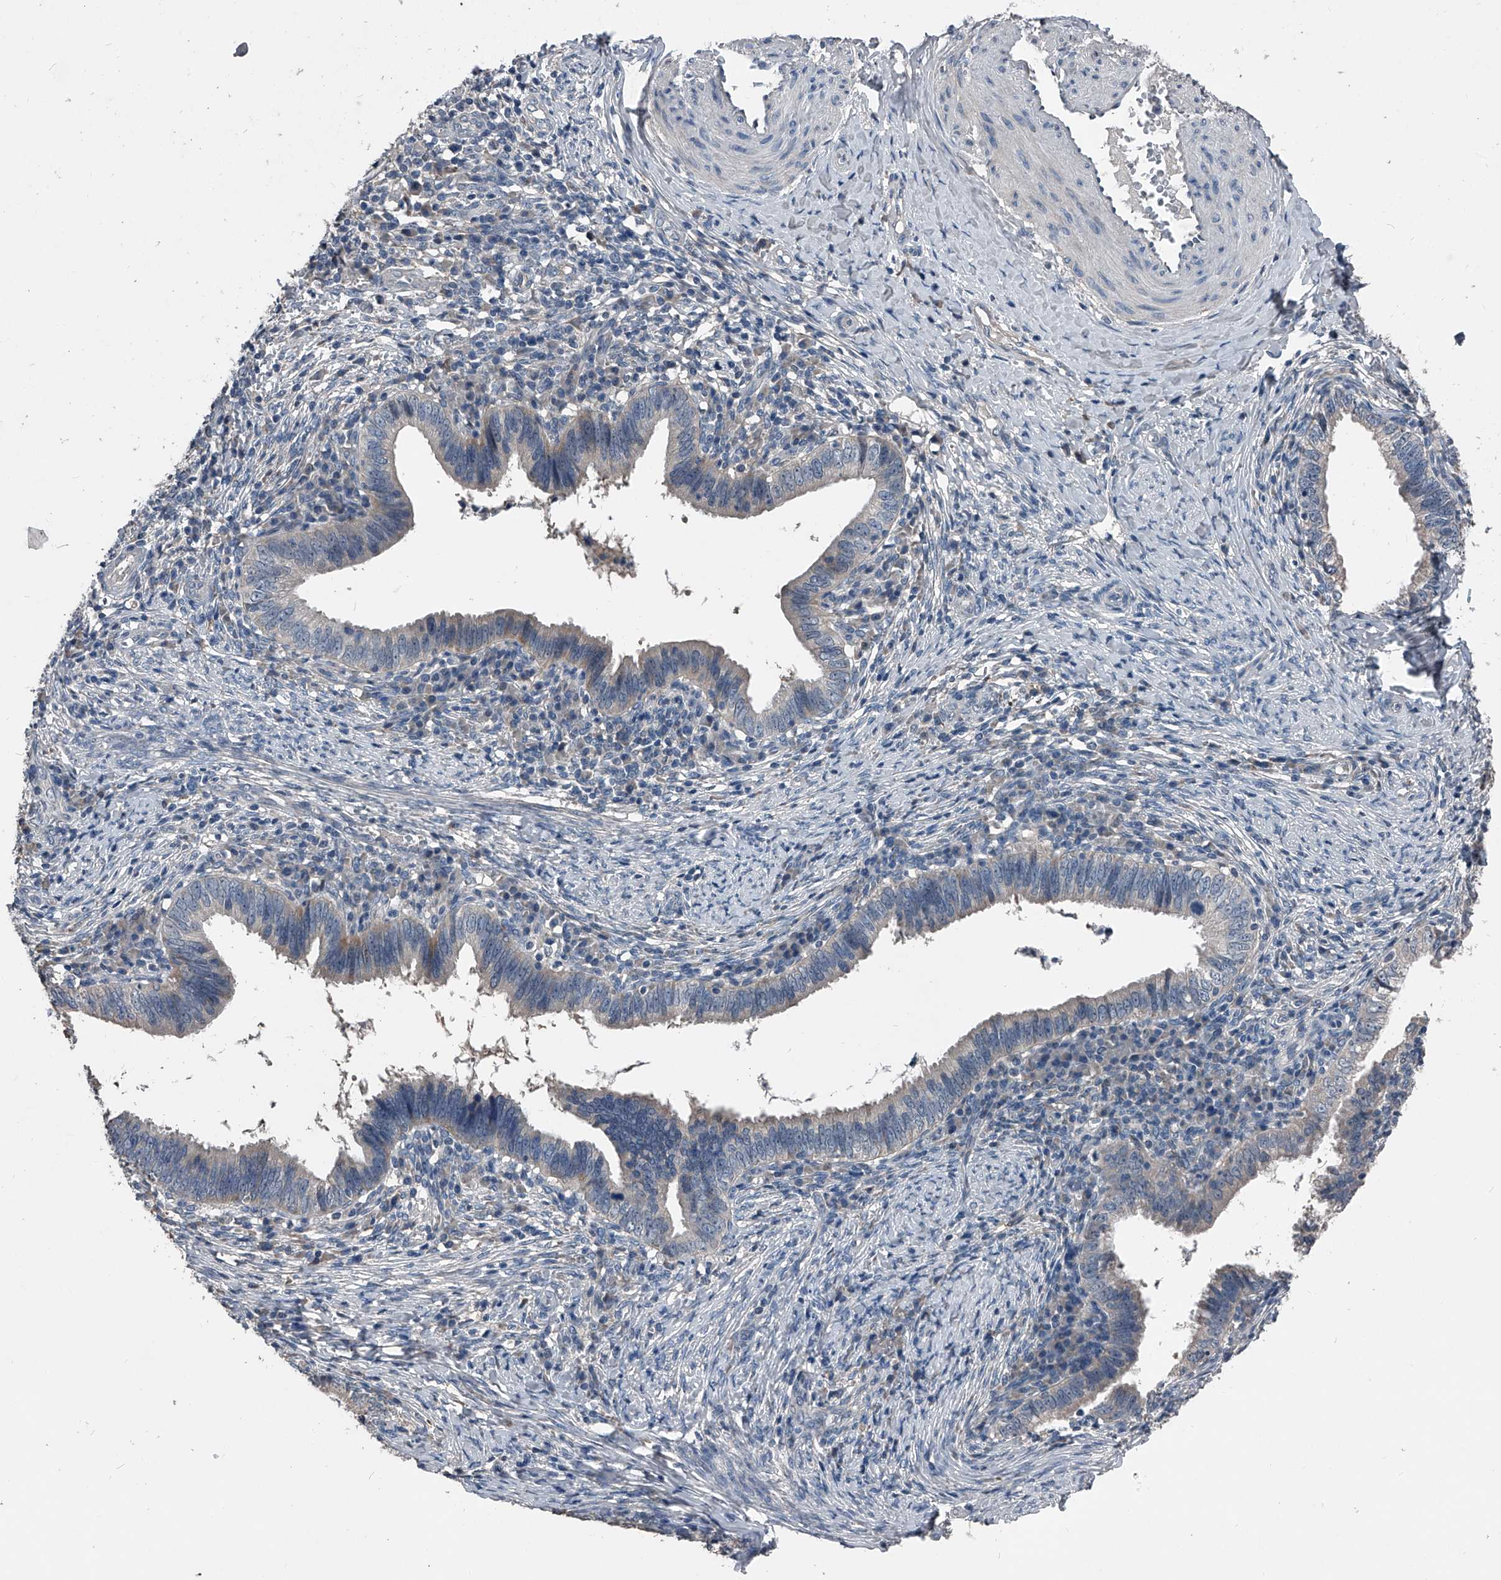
{"staining": {"intensity": "negative", "quantity": "none", "location": "none"}, "tissue": "cervical cancer", "cell_type": "Tumor cells", "image_type": "cancer", "snomed": [{"axis": "morphology", "description": "Adenocarcinoma, NOS"}, {"axis": "topography", "description": "Cervix"}], "caption": "Immunohistochemistry image of neoplastic tissue: human cervical cancer stained with DAB demonstrates no significant protein positivity in tumor cells.", "gene": "PHACTR1", "patient": {"sex": "female", "age": 36}}